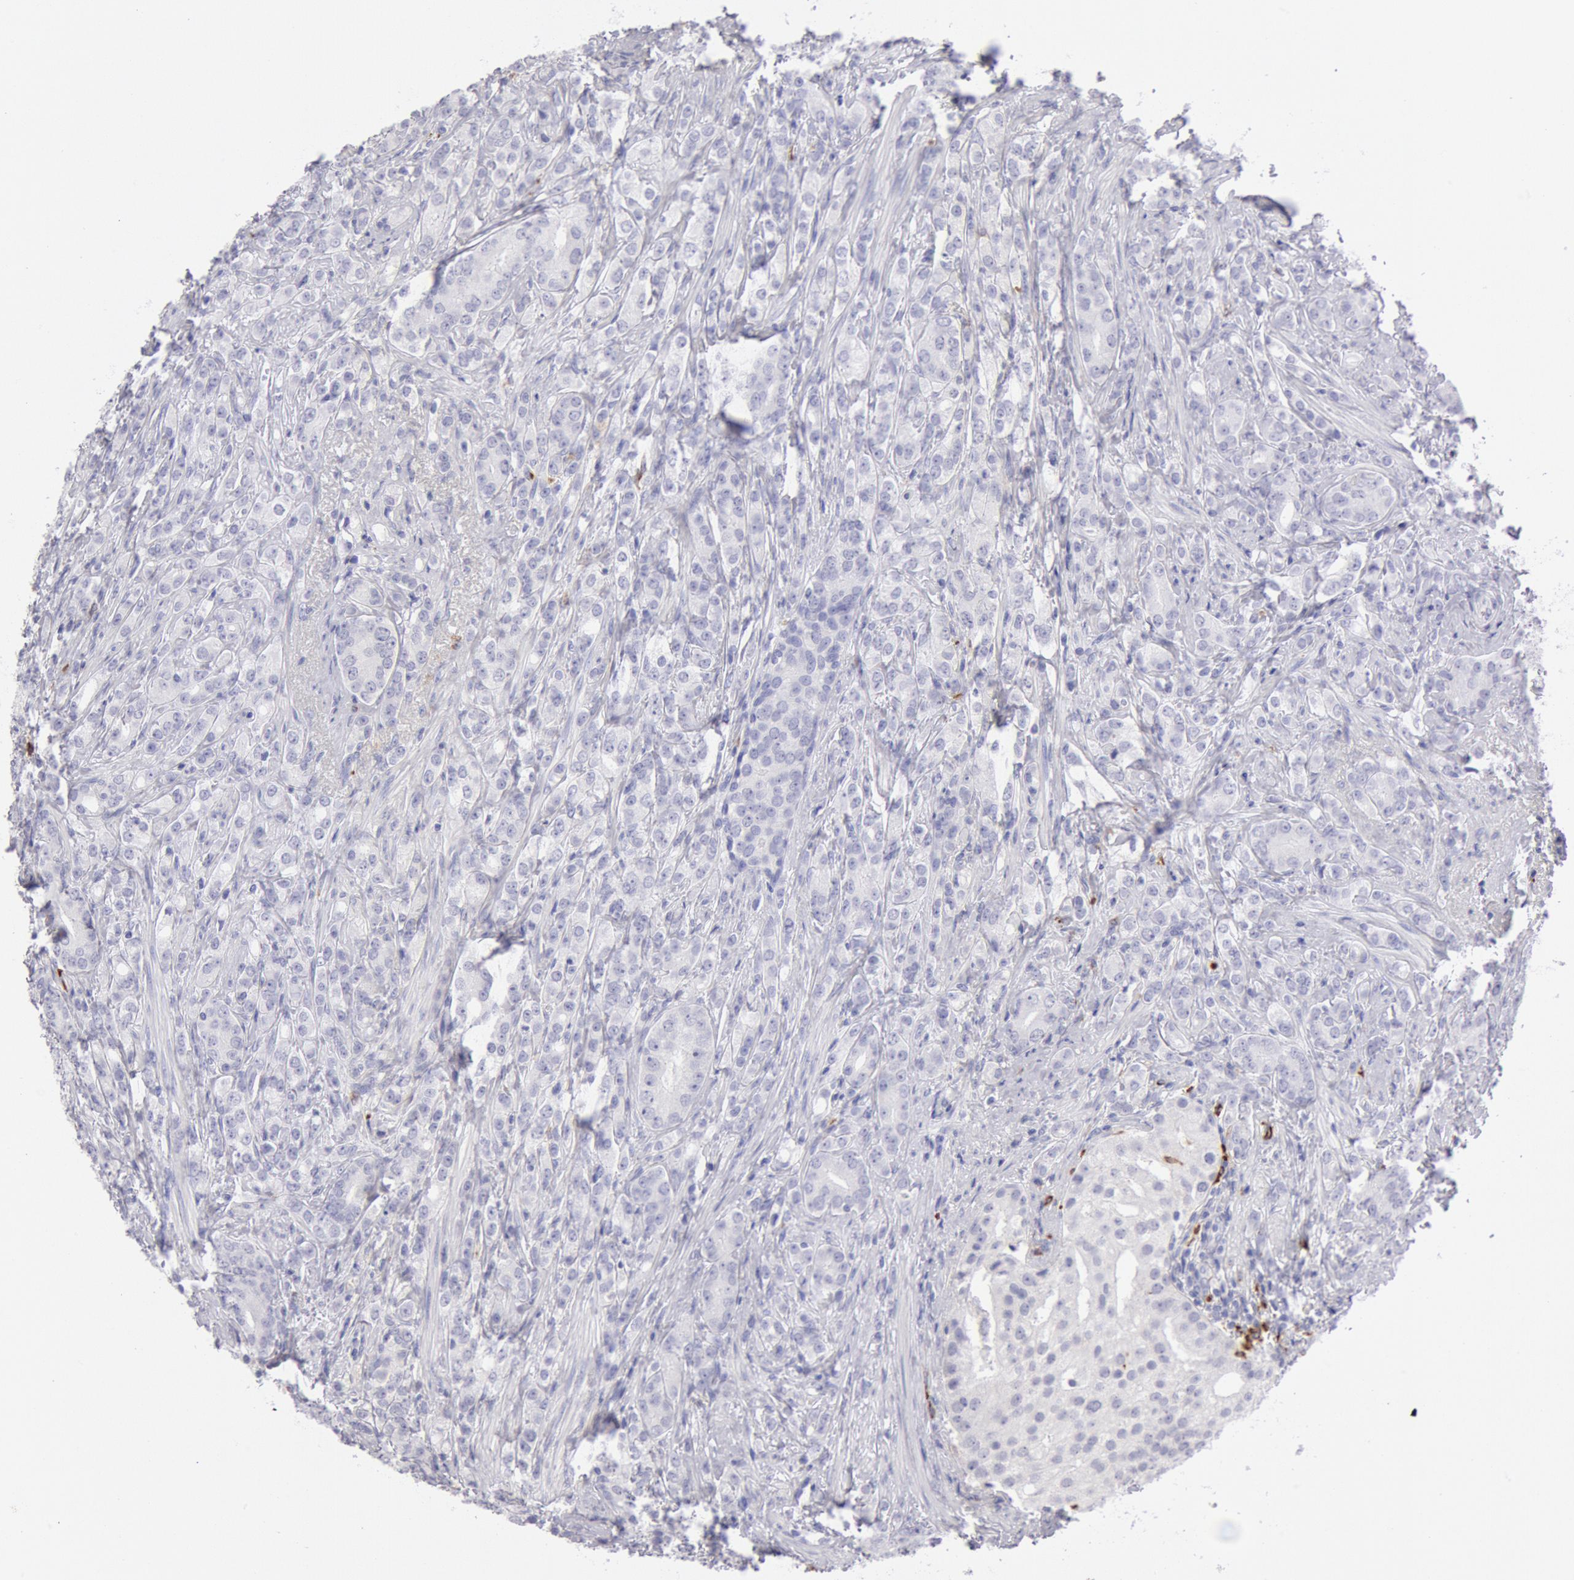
{"staining": {"intensity": "negative", "quantity": "none", "location": "none"}, "tissue": "prostate cancer", "cell_type": "Tumor cells", "image_type": "cancer", "snomed": [{"axis": "morphology", "description": "Adenocarcinoma, Medium grade"}, {"axis": "topography", "description": "Prostate"}], "caption": "Prostate adenocarcinoma (medium-grade) stained for a protein using IHC reveals no positivity tumor cells.", "gene": "FCN1", "patient": {"sex": "male", "age": 59}}